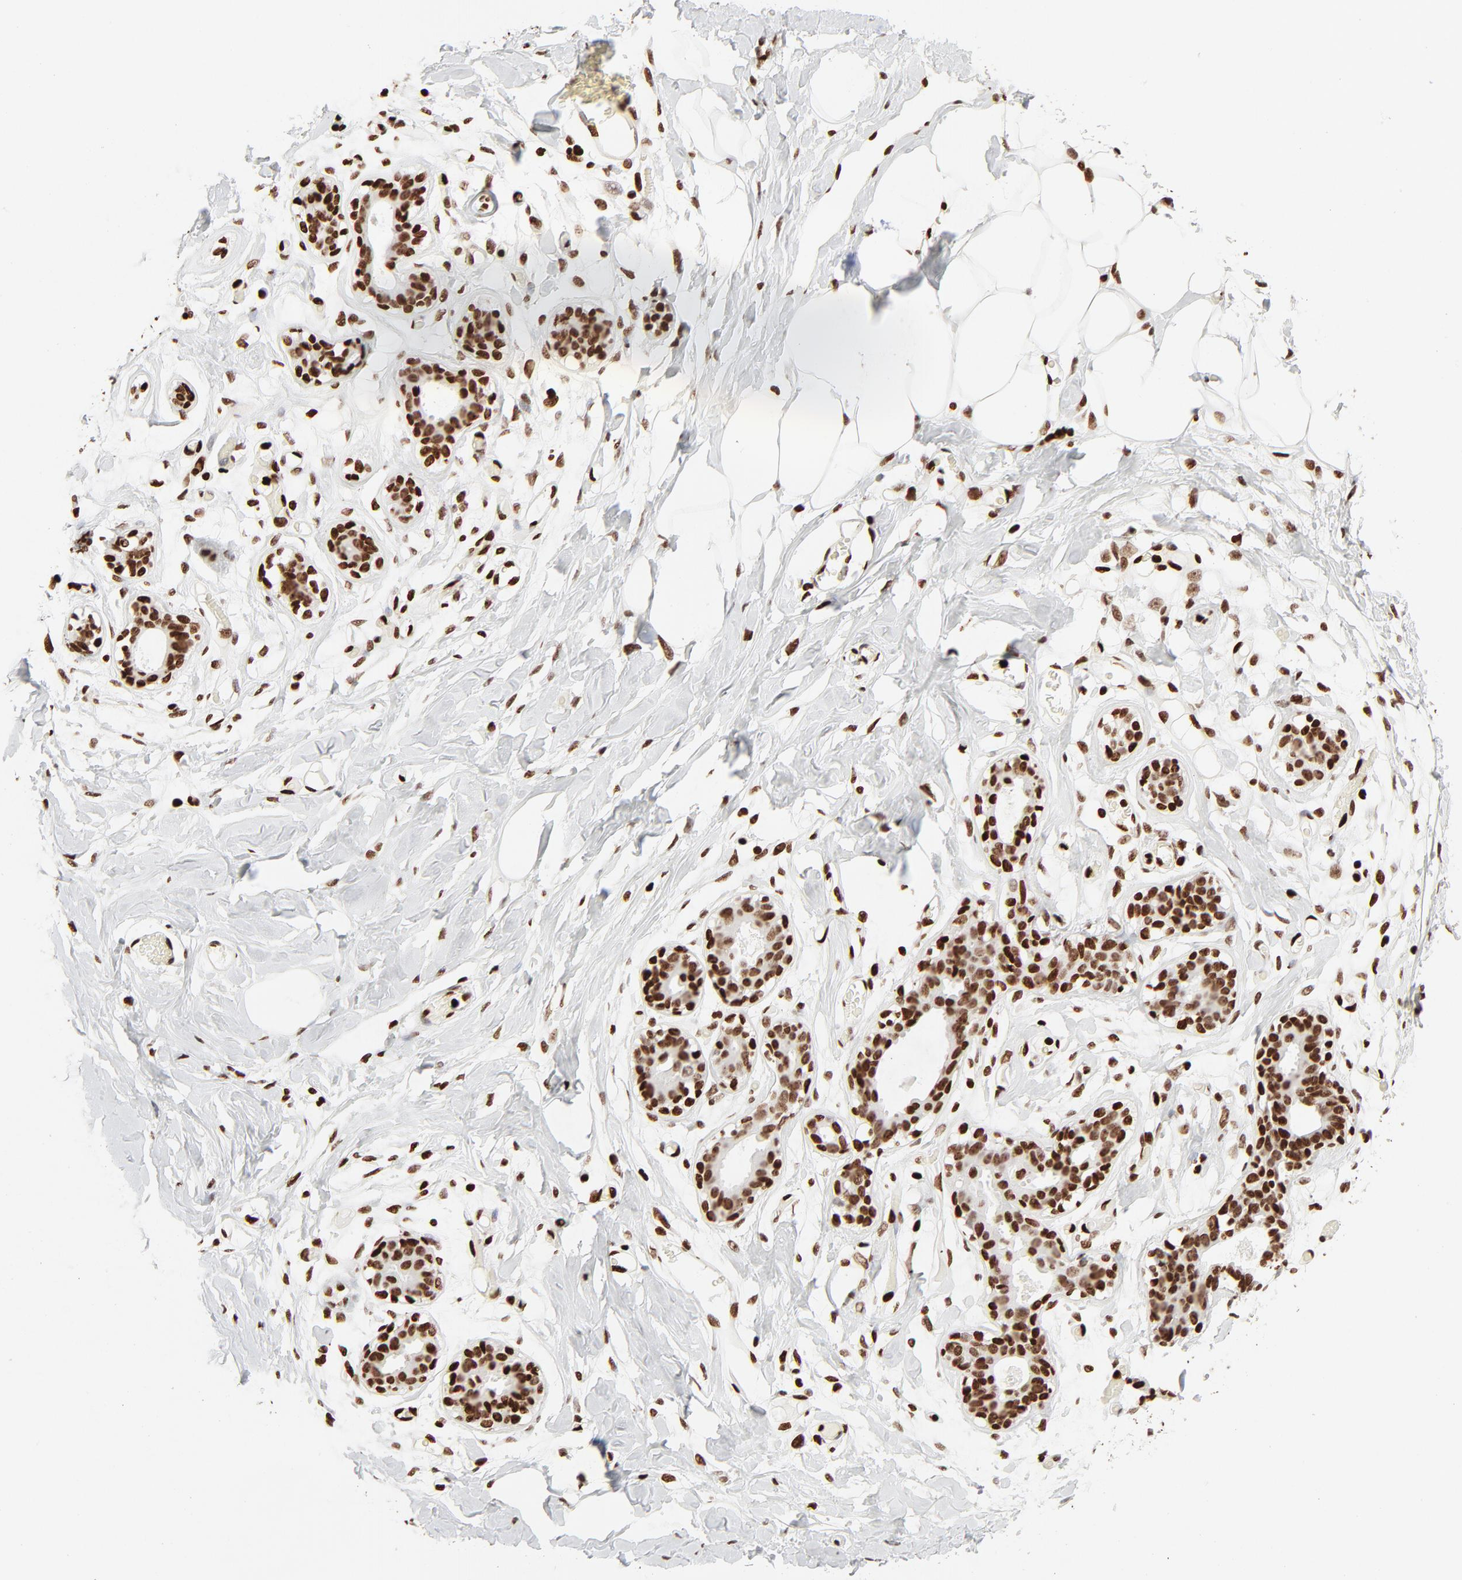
{"staining": {"intensity": "strong", "quantity": "<25%", "location": "nuclear"}, "tissue": "breast", "cell_type": "Adipocytes", "image_type": "normal", "snomed": [{"axis": "morphology", "description": "Normal tissue, NOS"}, {"axis": "topography", "description": "Breast"}, {"axis": "topography", "description": "Adipose tissue"}], "caption": "Normal breast was stained to show a protein in brown. There is medium levels of strong nuclear positivity in about <25% of adipocytes. The staining was performed using DAB (3,3'-diaminobenzidine), with brown indicating positive protein expression. Nuclei are stained blue with hematoxylin.", "gene": "HMGB1", "patient": {"sex": "female", "age": 25}}